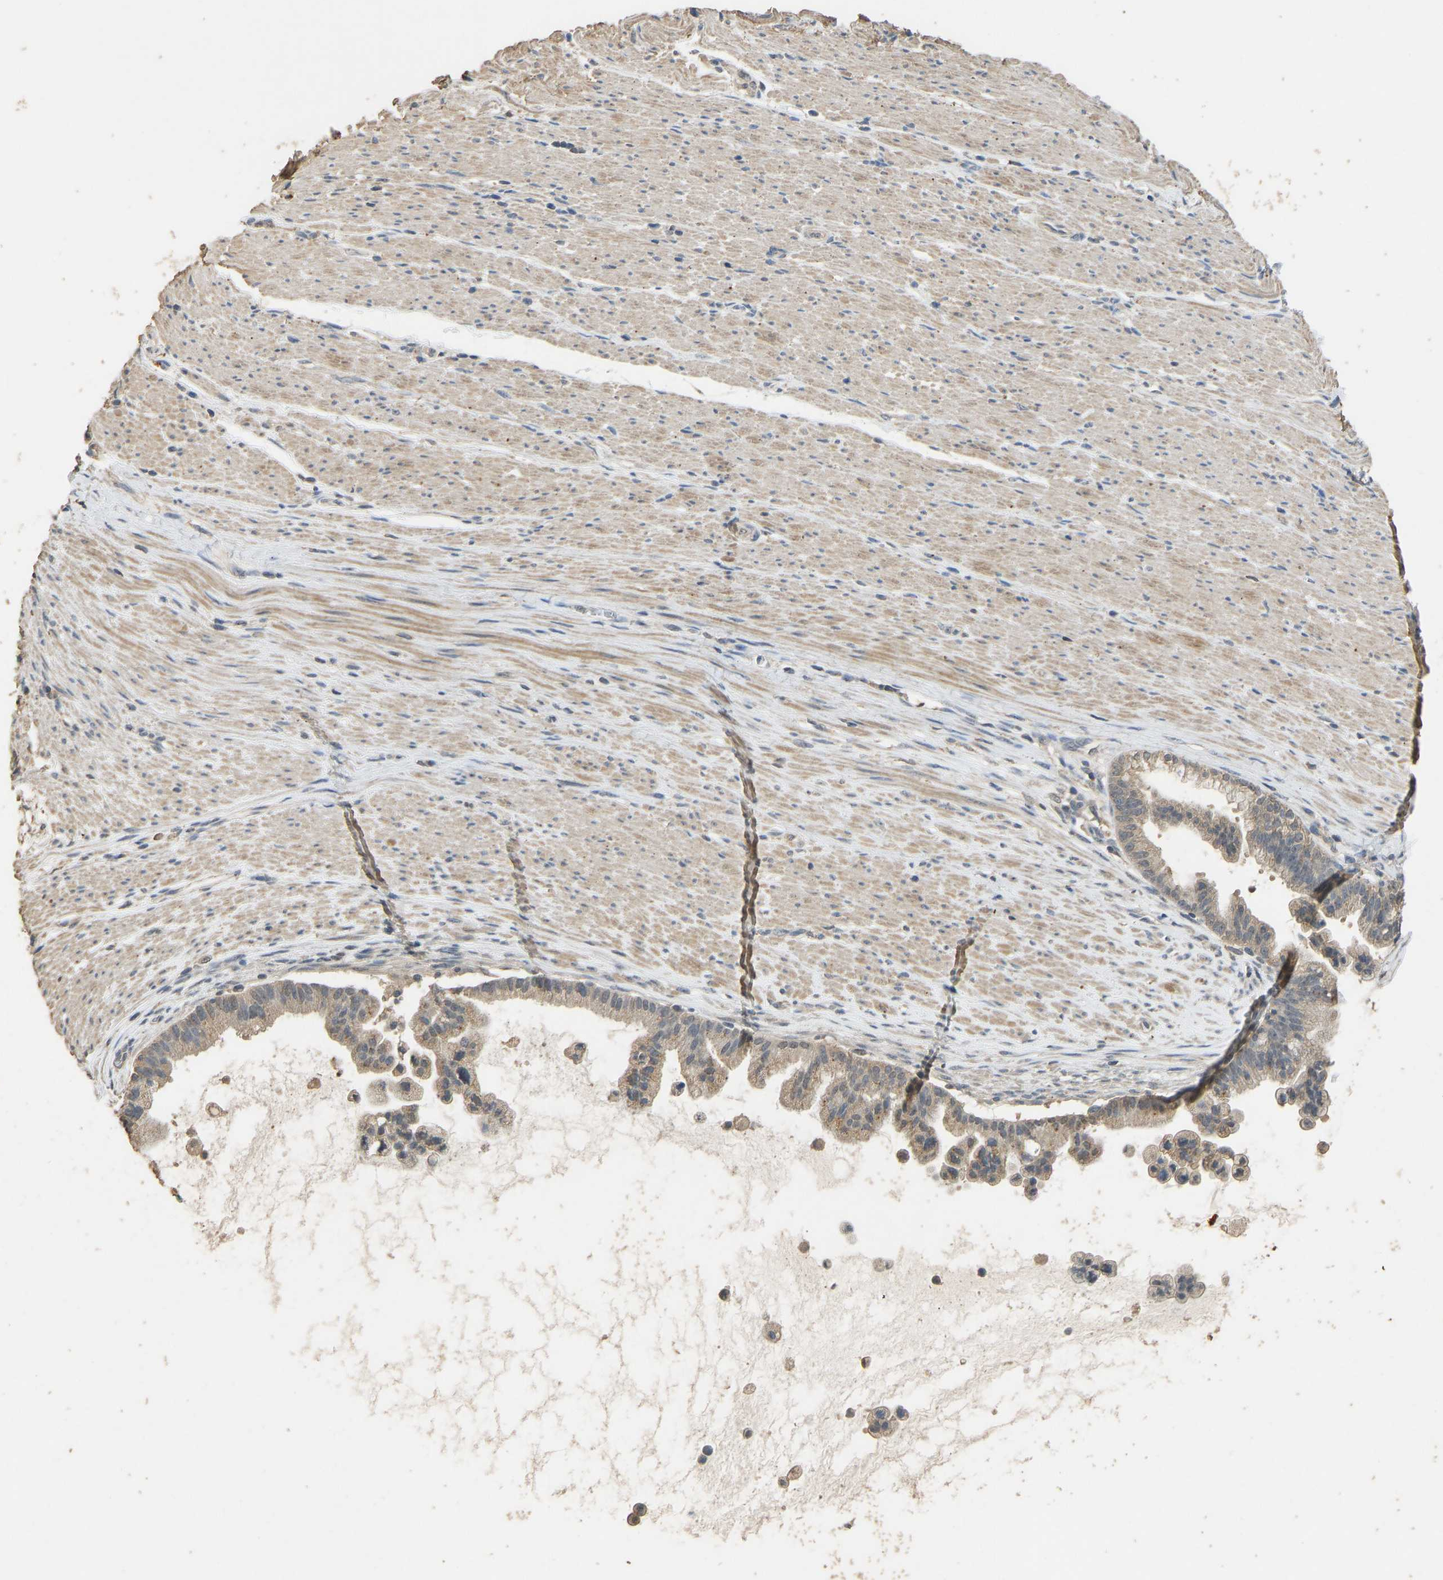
{"staining": {"intensity": "weak", "quantity": ">75%", "location": "cytoplasmic/membranous"}, "tissue": "pancreatic cancer", "cell_type": "Tumor cells", "image_type": "cancer", "snomed": [{"axis": "morphology", "description": "Adenocarcinoma, NOS"}, {"axis": "topography", "description": "Pancreas"}], "caption": "A brown stain highlights weak cytoplasmic/membranous expression of a protein in human pancreatic adenocarcinoma tumor cells.", "gene": "CIDEC", "patient": {"sex": "male", "age": 69}}